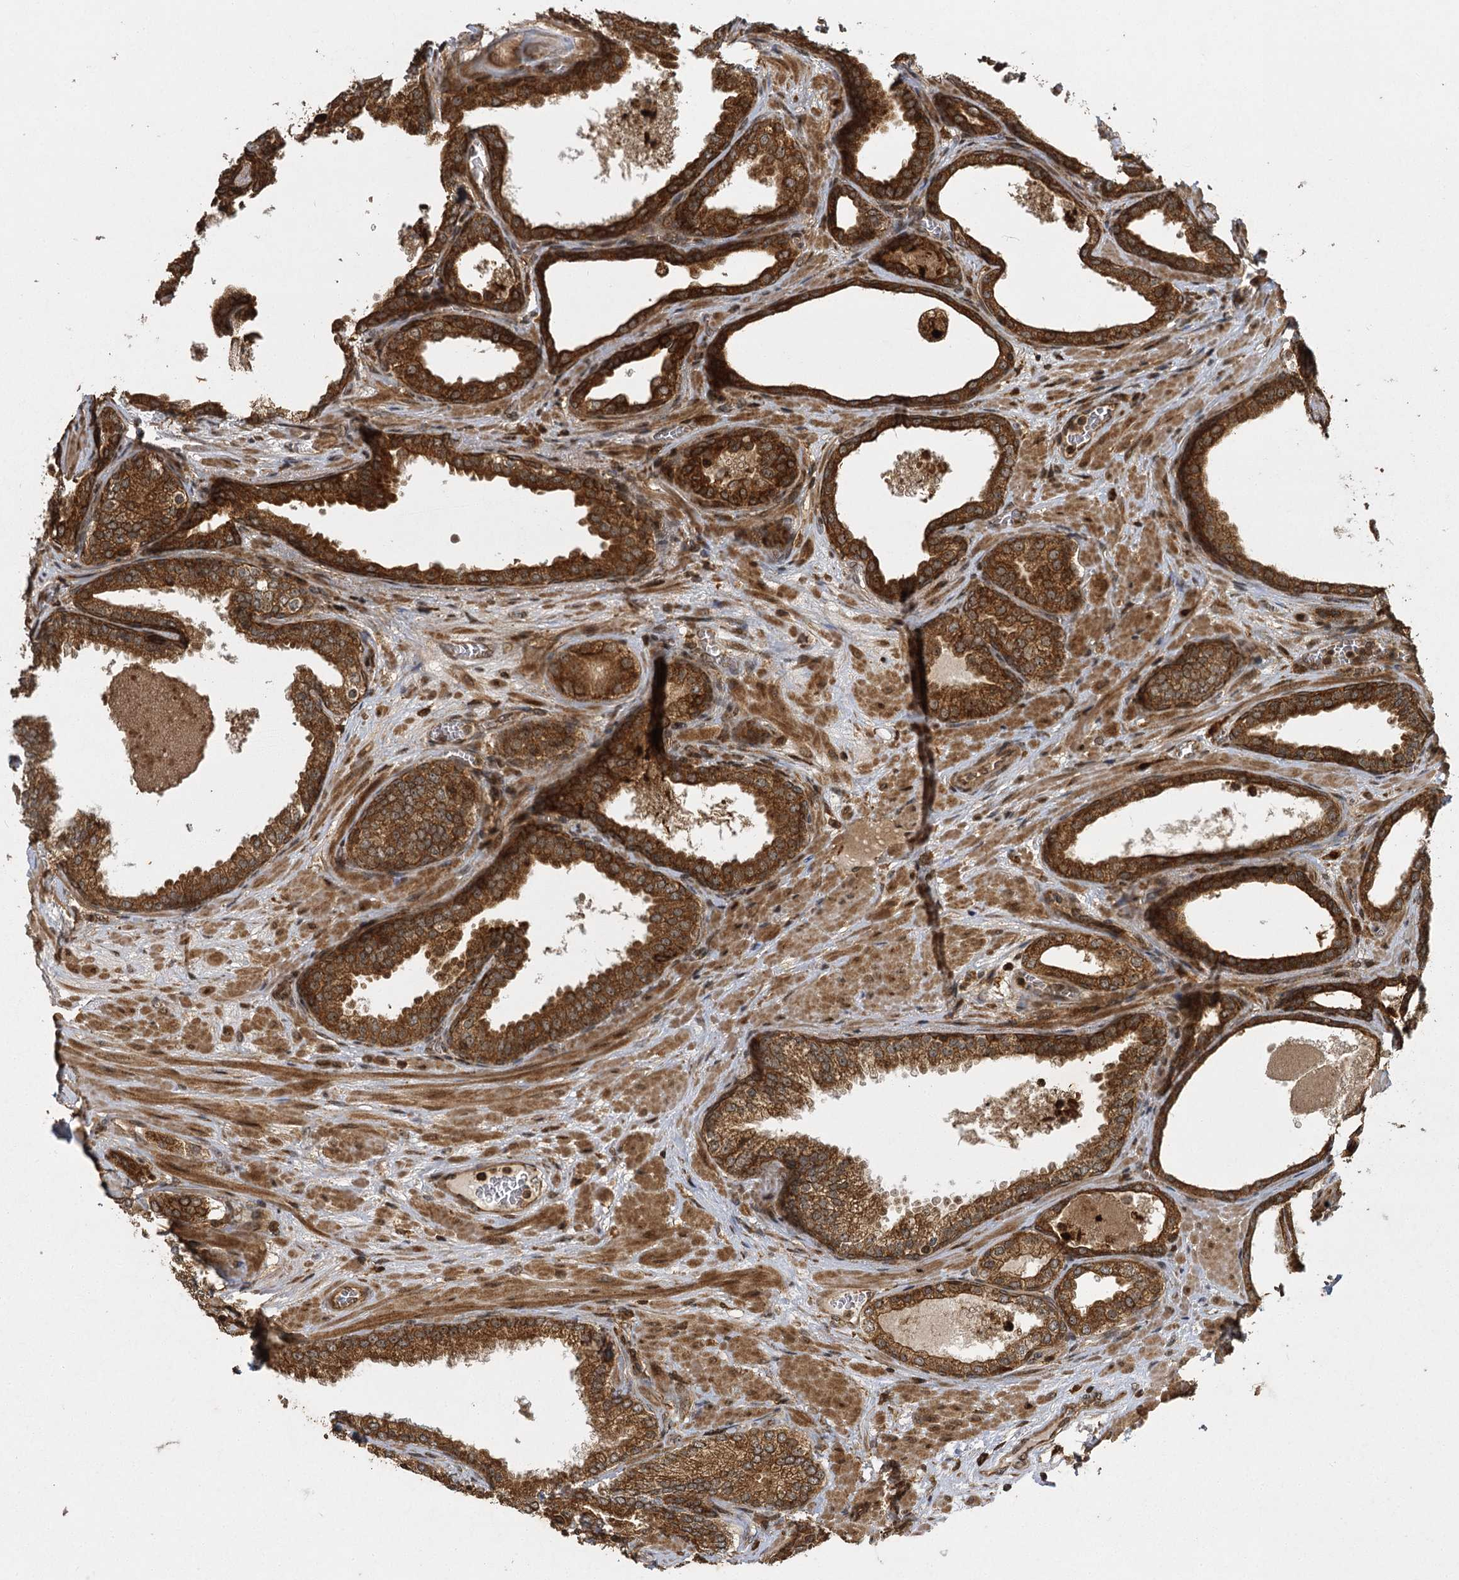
{"staining": {"intensity": "strong", "quantity": ">75%", "location": "cytoplasmic/membranous,nuclear"}, "tissue": "prostate cancer", "cell_type": "Tumor cells", "image_type": "cancer", "snomed": [{"axis": "morphology", "description": "Adenocarcinoma, High grade"}, {"axis": "topography", "description": "Prostate"}], "caption": "Human adenocarcinoma (high-grade) (prostate) stained for a protein (brown) reveals strong cytoplasmic/membranous and nuclear positive positivity in approximately >75% of tumor cells.", "gene": "IL11RA", "patient": {"sex": "male", "age": 59}}